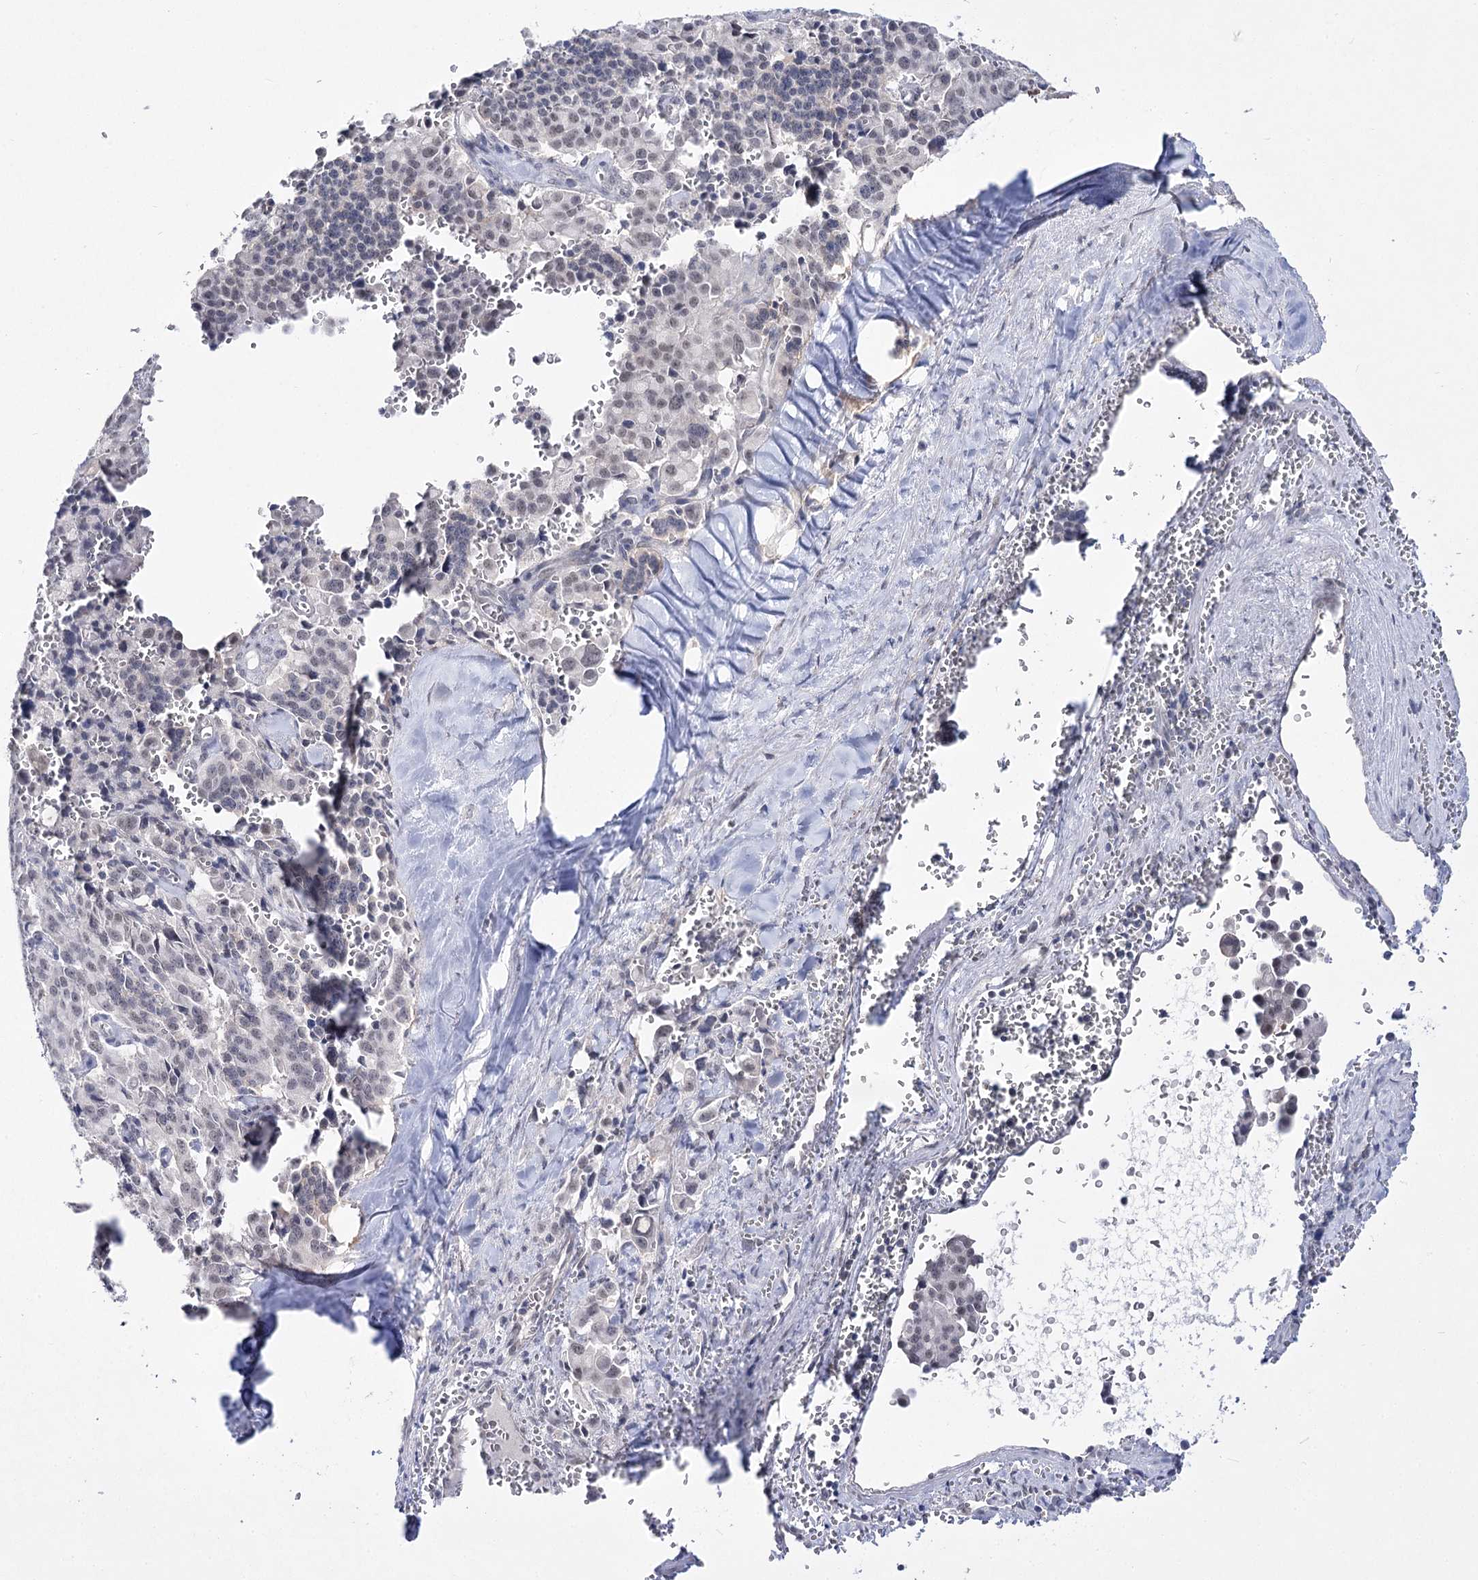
{"staining": {"intensity": "weak", "quantity": "25%-75%", "location": "nuclear"}, "tissue": "pancreatic cancer", "cell_type": "Tumor cells", "image_type": "cancer", "snomed": [{"axis": "morphology", "description": "Adenocarcinoma, NOS"}, {"axis": "topography", "description": "Pancreas"}], "caption": "Protein positivity by immunohistochemistry (IHC) shows weak nuclear staining in about 25%-75% of tumor cells in pancreatic cancer. The staining was performed using DAB (3,3'-diaminobenzidine), with brown indicating positive protein expression. Nuclei are stained blue with hematoxylin.", "gene": "ATP10B", "patient": {"sex": "male", "age": 65}}